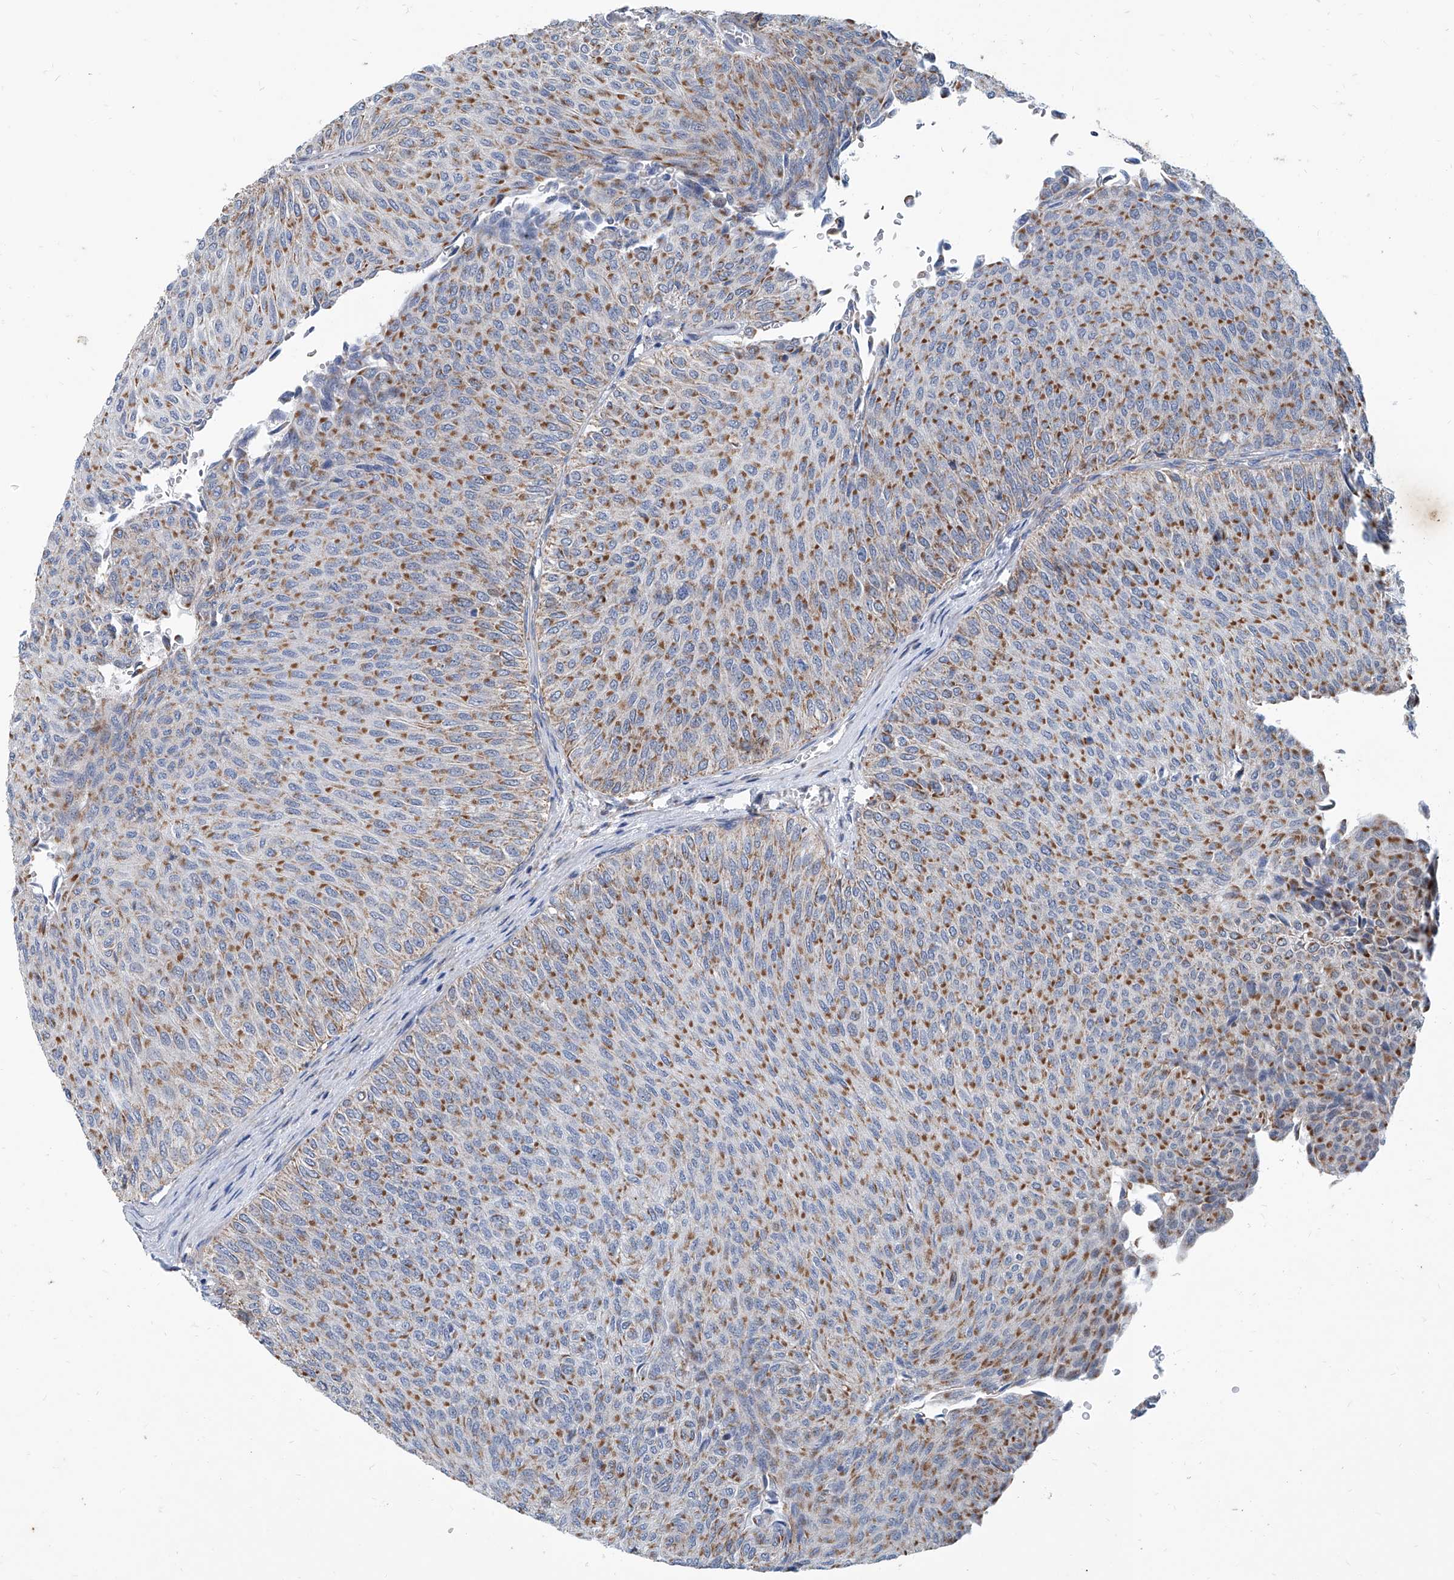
{"staining": {"intensity": "moderate", "quantity": ">75%", "location": "cytoplasmic/membranous"}, "tissue": "urothelial cancer", "cell_type": "Tumor cells", "image_type": "cancer", "snomed": [{"axis": "morphology", "description": "Urothelial carcinoma, Low grade"}, {"axis": "topography", "description": "Urinary bladder"}], "caption": "IHC of urothelial cancer shows medium levels of moderate cytoplasmic/membranous staining in about >75% of tumor cells.", "gene": "USP48", "patient": {"sex": "male", "age": 78}}